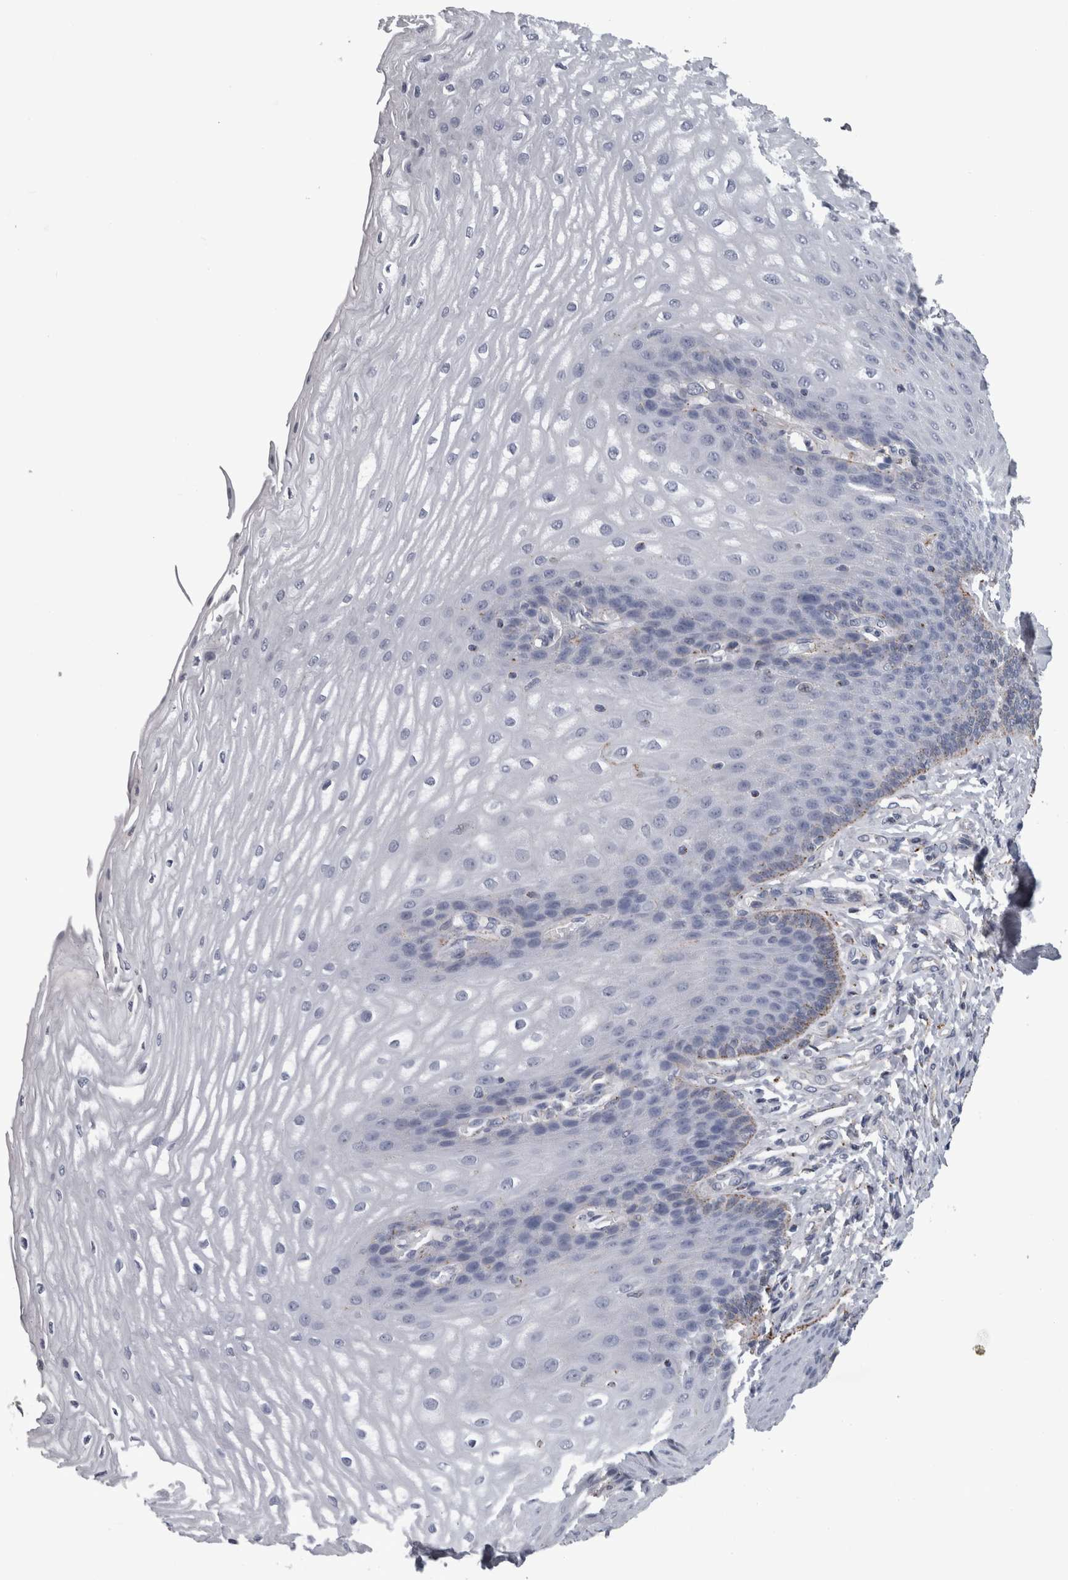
{"staining": {"intensity": "weak", "quantity": "<25%", "location": "cytoplasmic/membranous"}, "tissue": "esophagus", "cell_type": "Squamous epithelial cells", "image_type": "normal", "snomed": [{"axis": "morphology", "description": "Normal tissue, NOS"}, {"axis": "topography", "description": "Esophagus"}], "caption": "Immunohistochemistry (IHC) photomicrograph of benign esophagus stained for a protein (brown), which shows no positivity in squamous epithelial cells. (DAB IHC visualized using brightfield microscopy, high magnification).", "gene": "DPP7", "patient": {"sex": "male", "age": 54}}